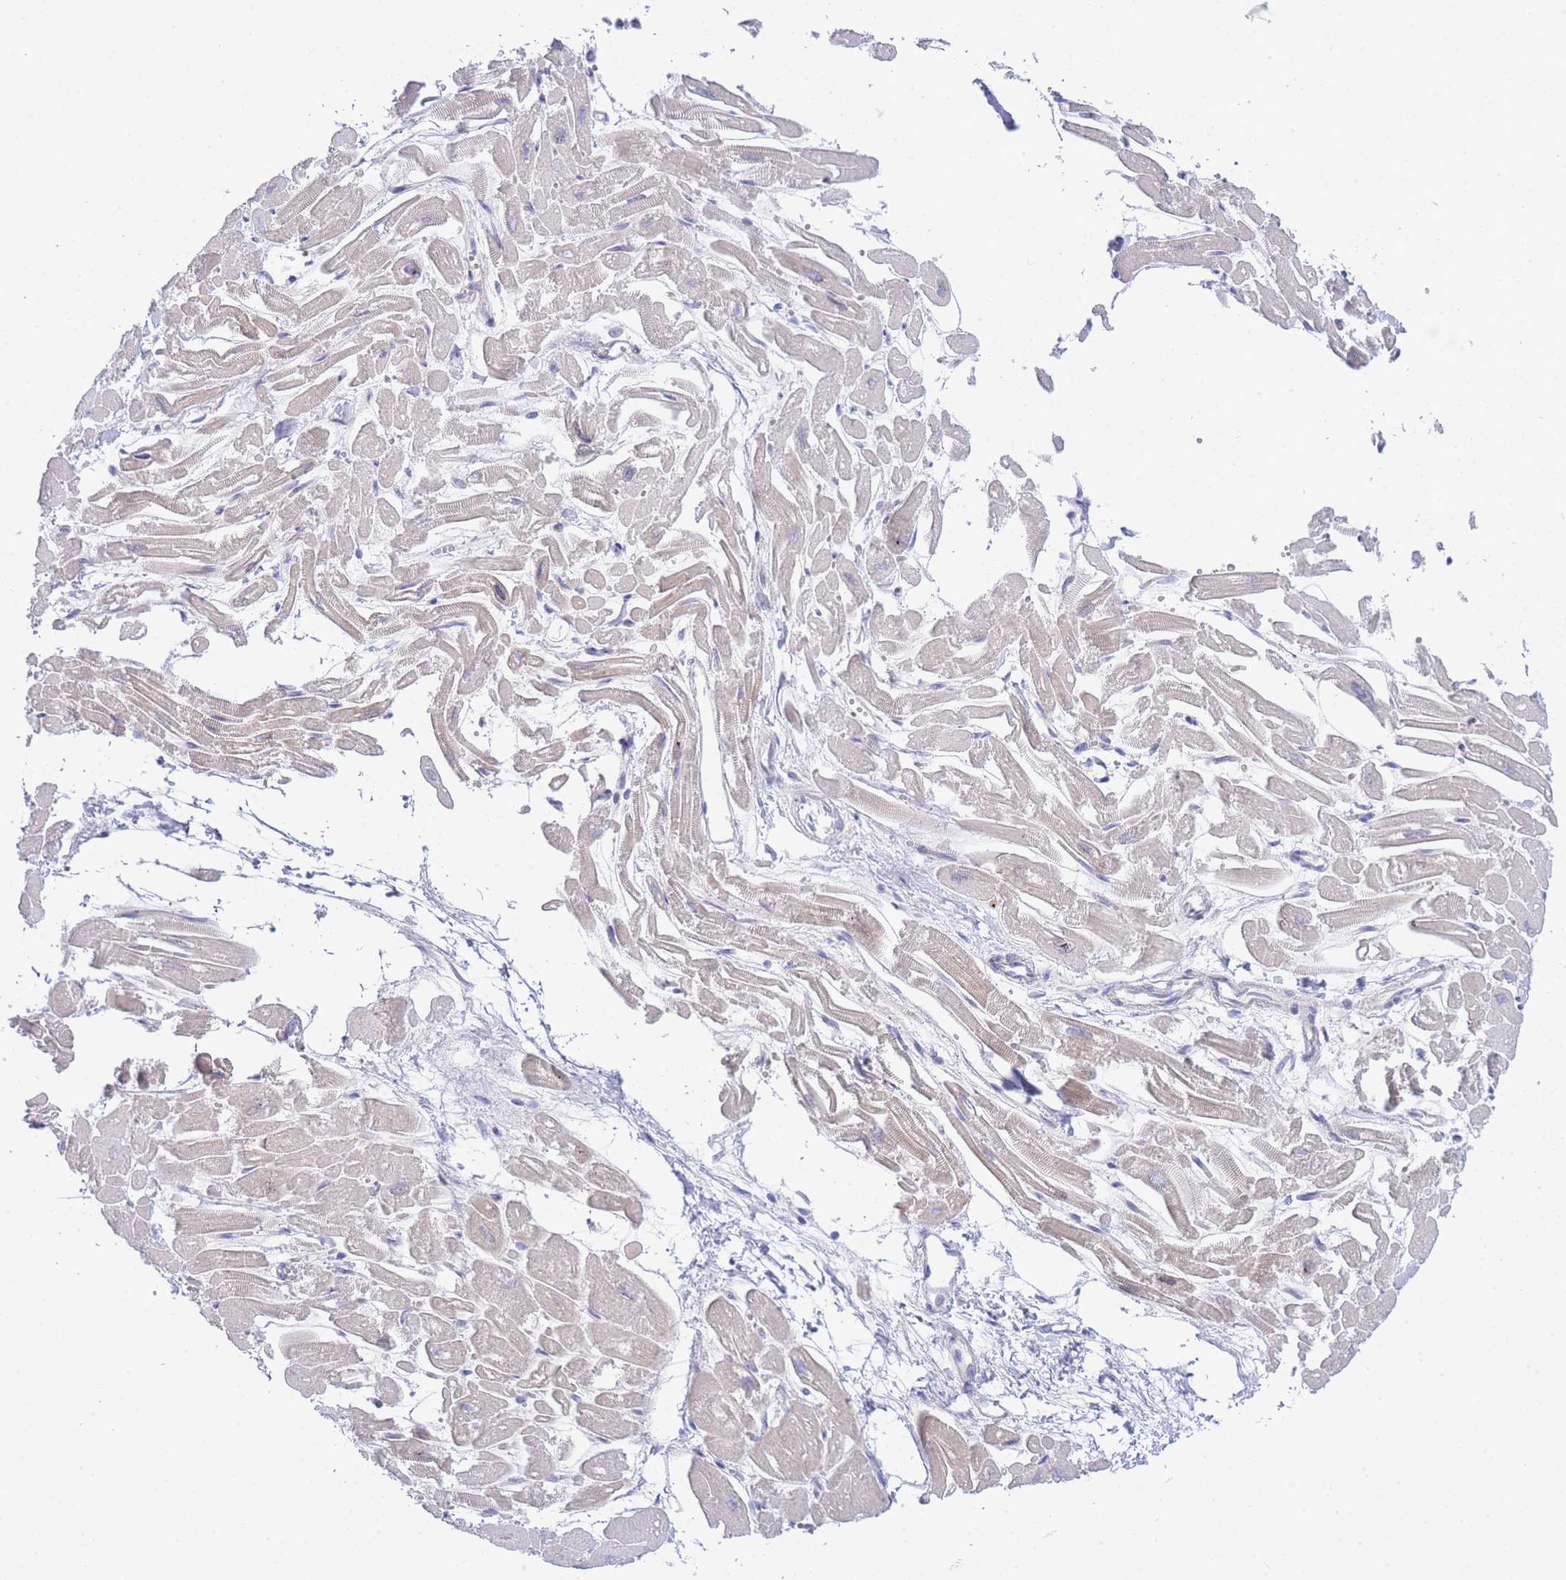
{"staining": {"intensity": "negative", "quantity": "none", "location": "none"}, "tissue": "heart muscle", "cell_type": "Cardiomyocytes", "image_type": "normal", "snomed": [{"axis": "morphology", "description": "Normal tissue, NOS"}, {"axis": "topography", "description": "Heart"}], "caption": "The photomicrograph shows no staining of cardiomyocytes in unremarkable heart muscle.", "gene": "ZNF510", "patient": {"sex": "male", "age": 54}}